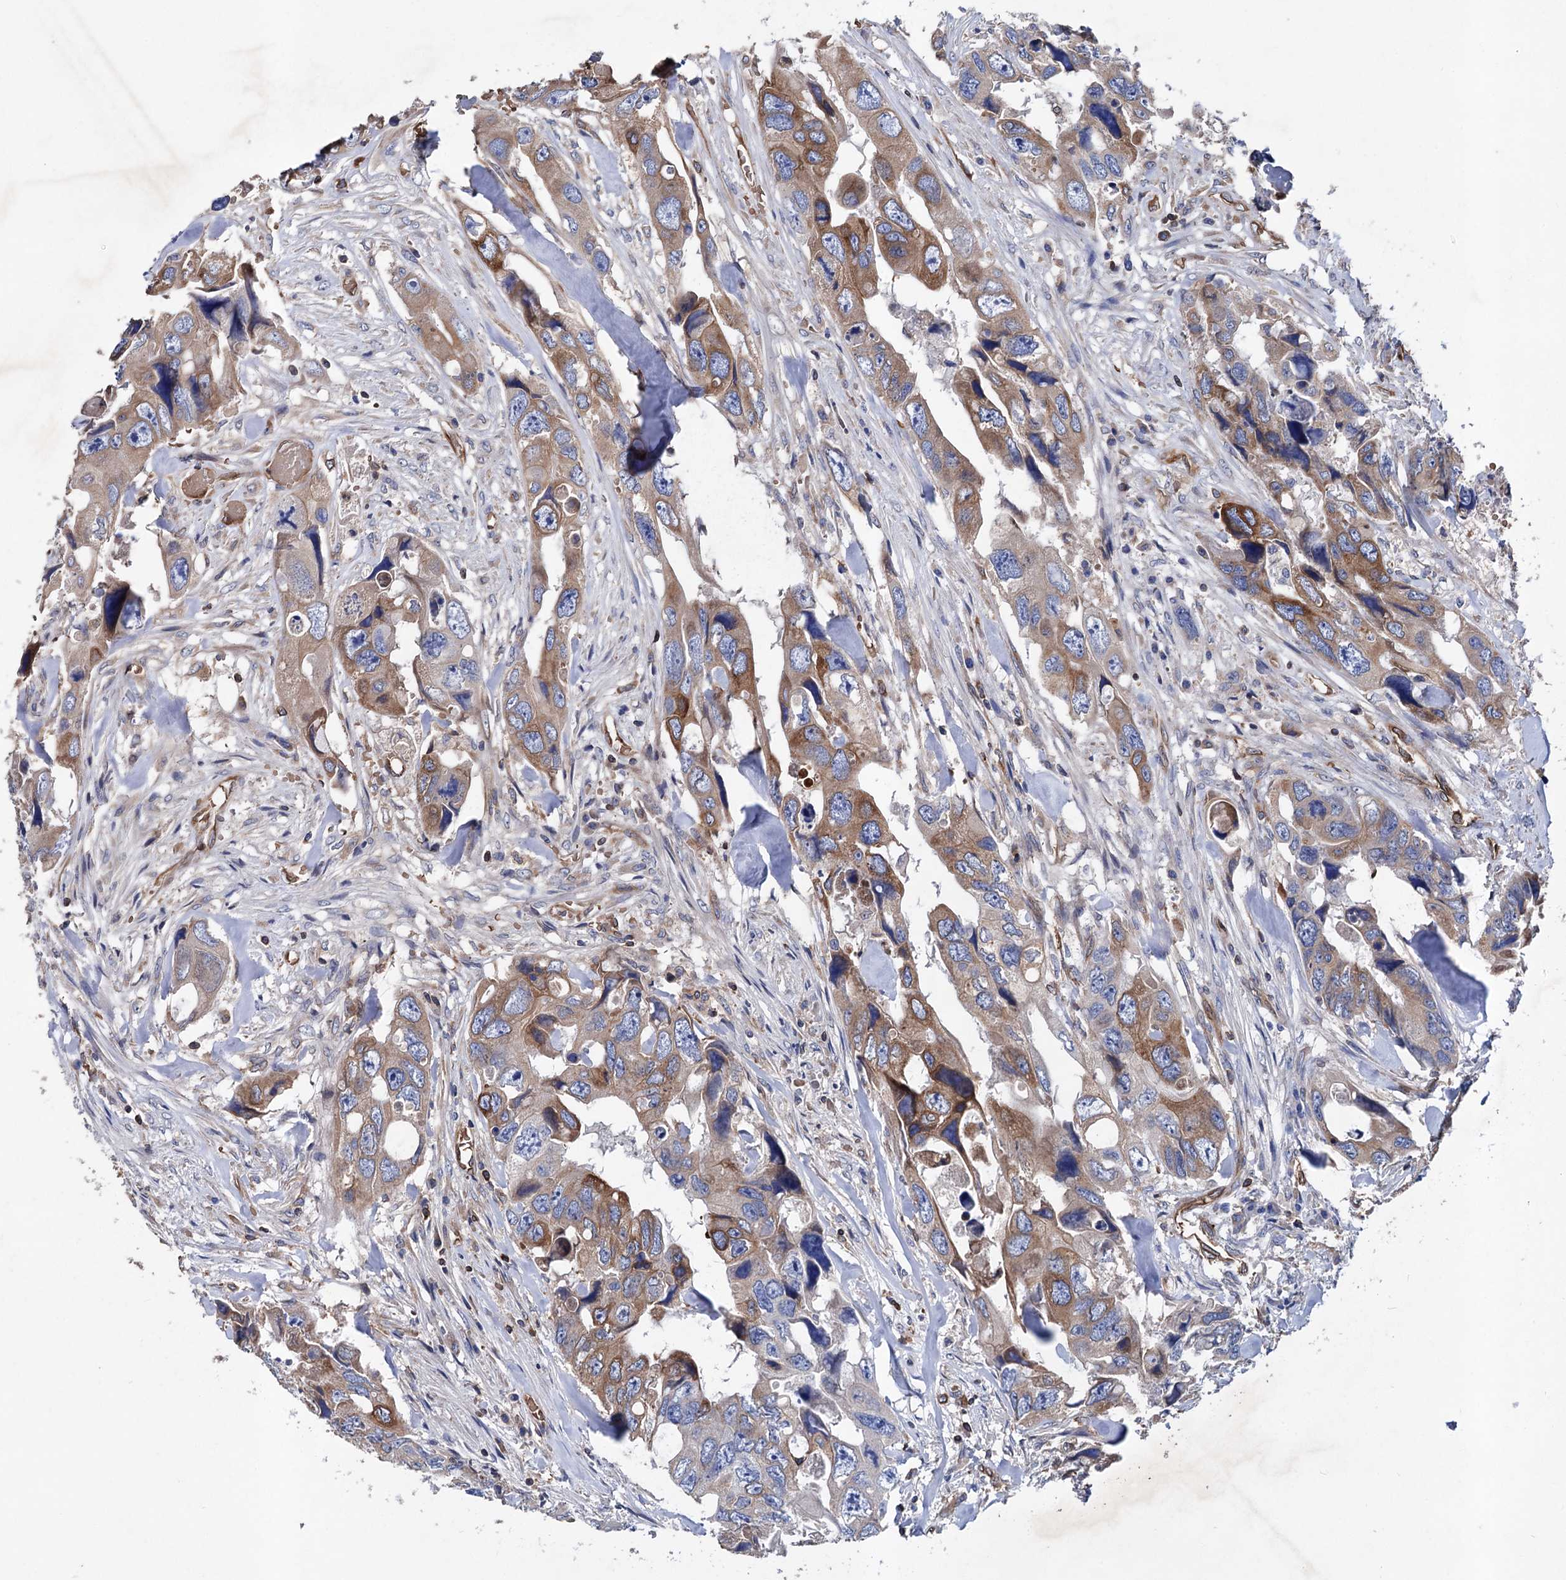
{"staining": {"intensity": "moderate", "quantity": ">75%", "location": "cytoplasmic/membranous"}, "tissue": "colorectal cancer", "cell_type": "Tumor cells", "image_type": "cancer", "snomed": [{"axis": "morphology", "description": "Adenocarcinoma, NOS"}, {"axis": "topography", "description": "Rectum"}], "caption": "This photomicrograph shows colorectal cancer stained with immunohistochemistry (IHC) to label a protein in brown. The cytoplasmic/membranous of tumor cells show moderate positivity for the protein. Nuclei are counter-stained blue.", "gene": "STING1", "patient": {"sex": "male", "age": 57}}